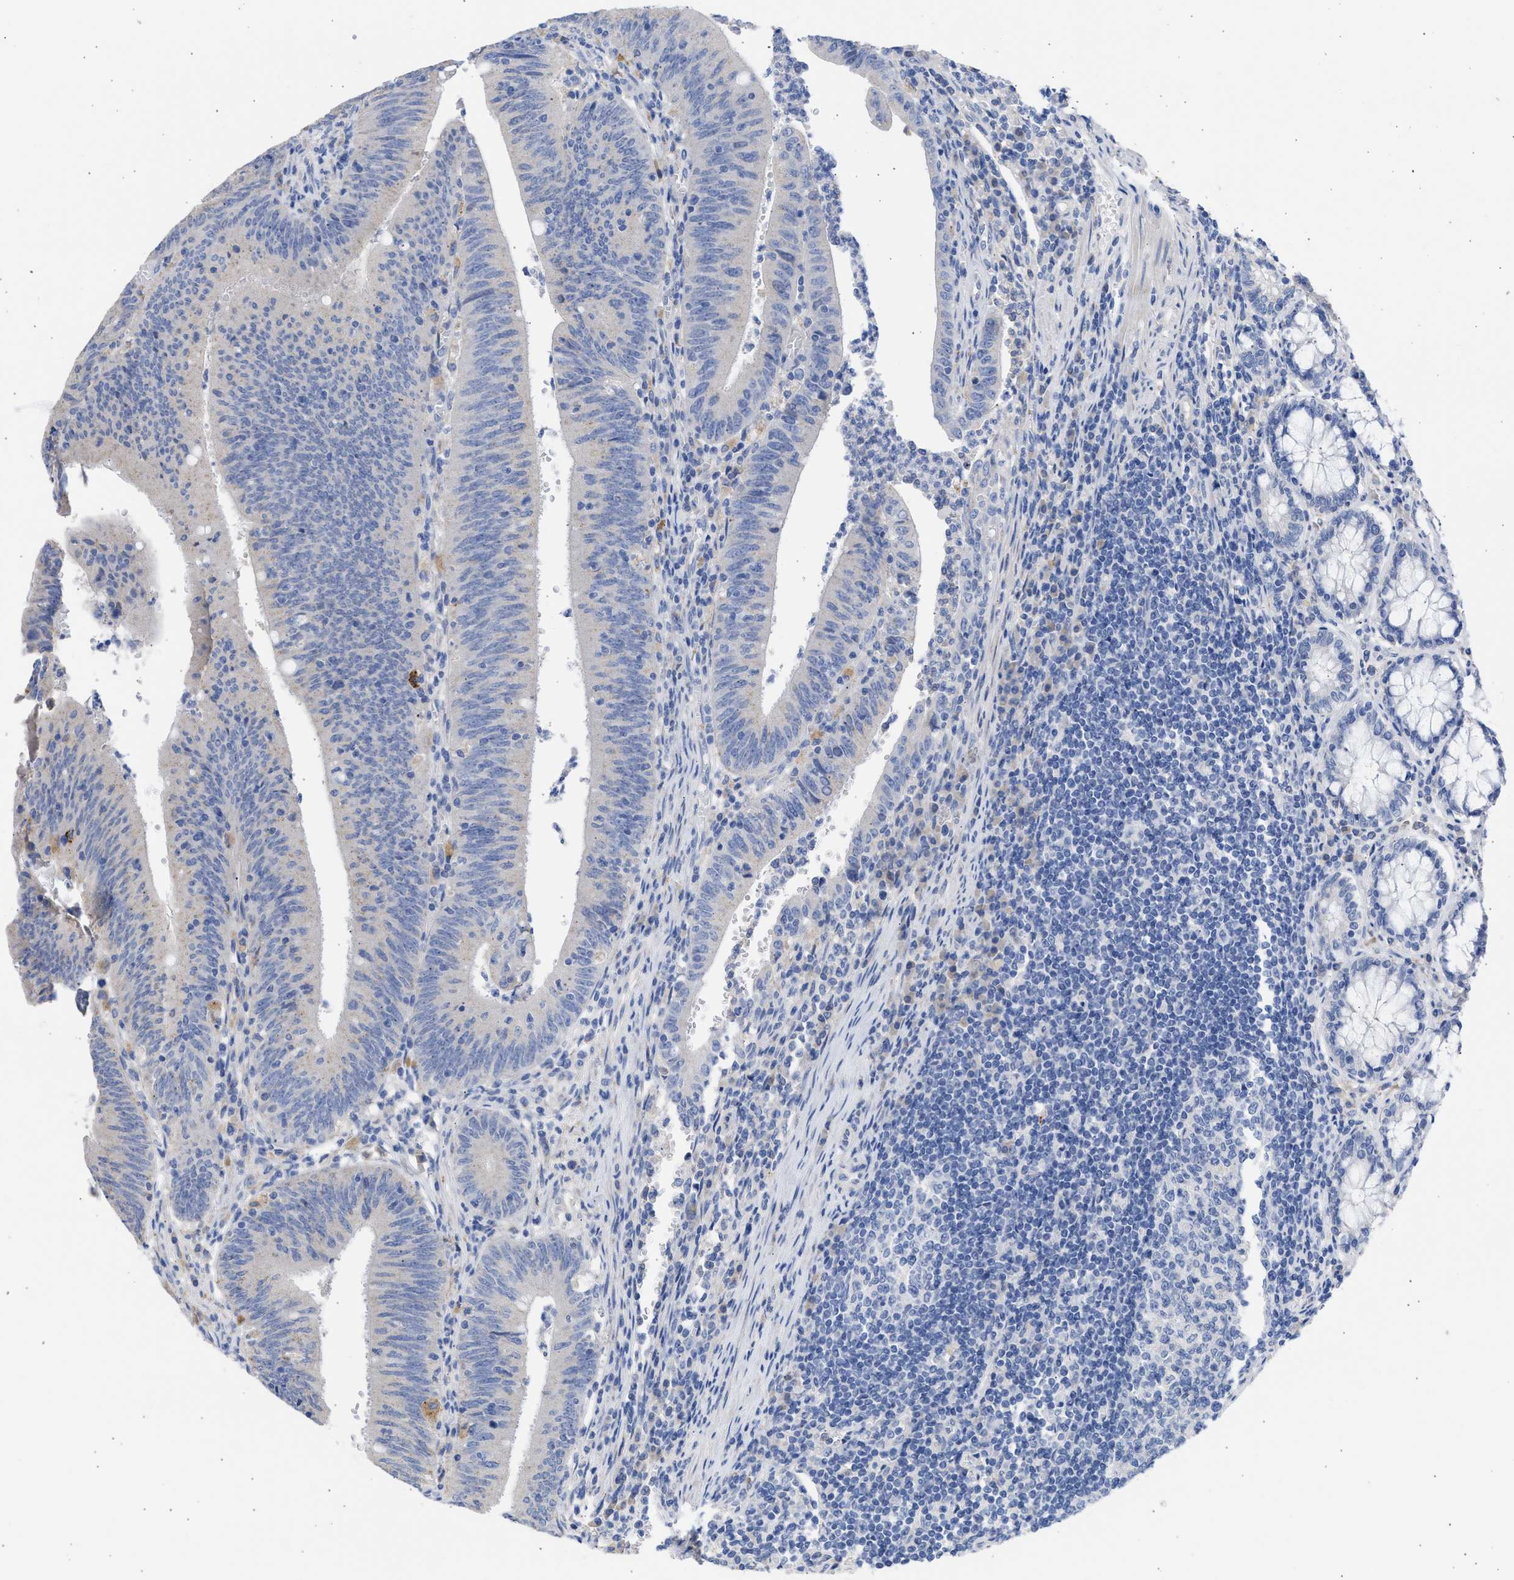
{"staining": {"intensity": "negative", "quantity": "none", "location": "none"}, "tissue": "colorectal cancer", "cell_type": "Tumor cells", "image_type": "cancer", "snomed": [{"axis": "morphology", "description": "Normal tissue, NOS"}, {"axis": "morphology", "description": "Adenocarcinoma, NOS"}, {"axis": "topography", "description": "Rectum"}], "caption": "DAB (3,3'-diaminobenzidine) immunohistochemical staining of colorectal adenocarcinoma exhibits no significant expression in tumor cells.", "gene": "RSPH1", "patient": {"sex": "female", "age": 66}}